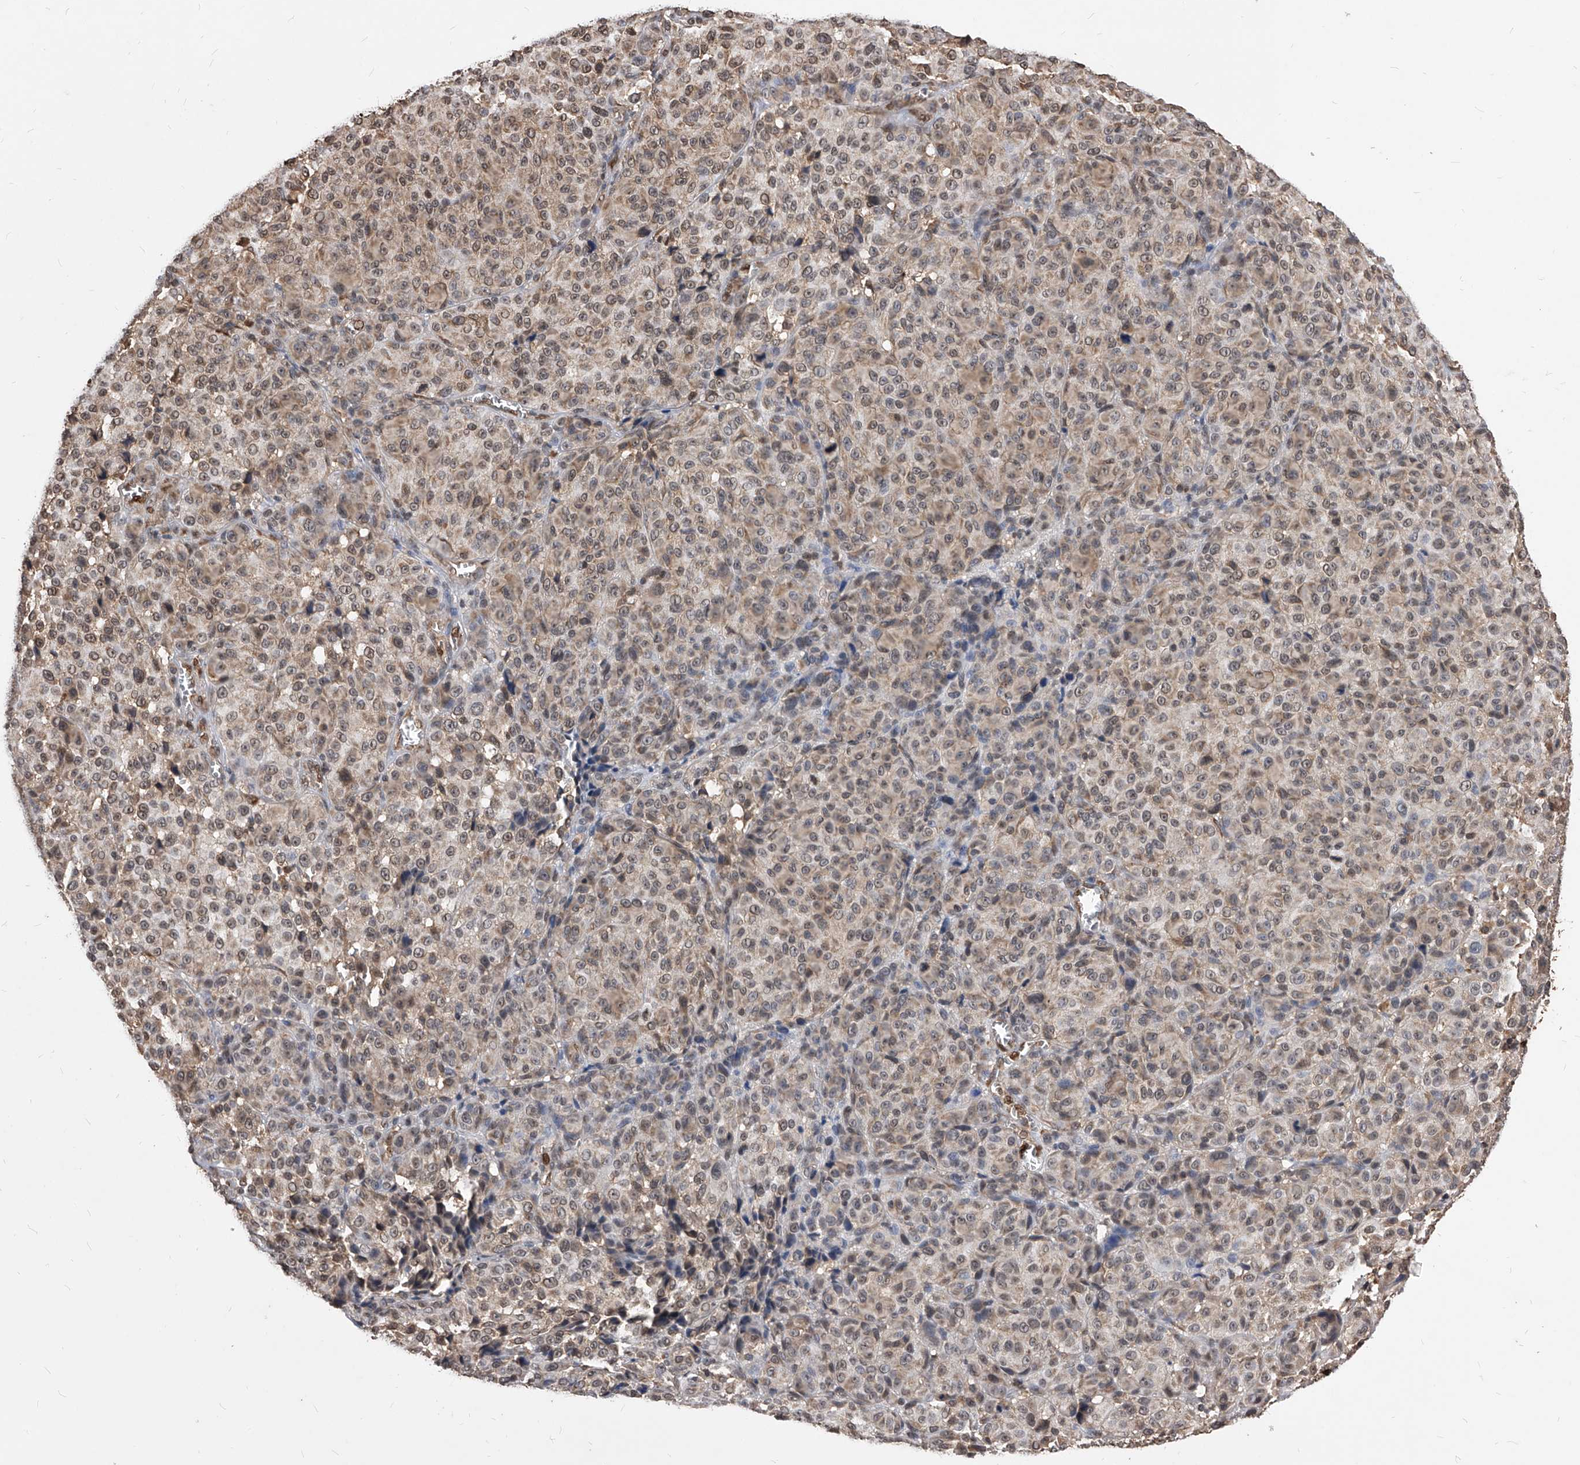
{"staining": {"intensity": "weak", "quantity": ">75%", "location": "cytoplasmic/membranous,nuclear"}, "tissue": "melanoma", "cell_type": "Tumor cells", "image_type": "cancer", "snomed": [{"axis": "morphology", "description": "Malignant melanoma, NOS"}, {"axis": "topography", "description": "Skin"}], "caption": "Human melanoma stained with a brown dye exhibits weak cytoplasmic/membranous and nuclear positive staining in approximately >75% of tumor cells.", "gene": "ID1", "patient": {"sex": "male", "age": 73}}